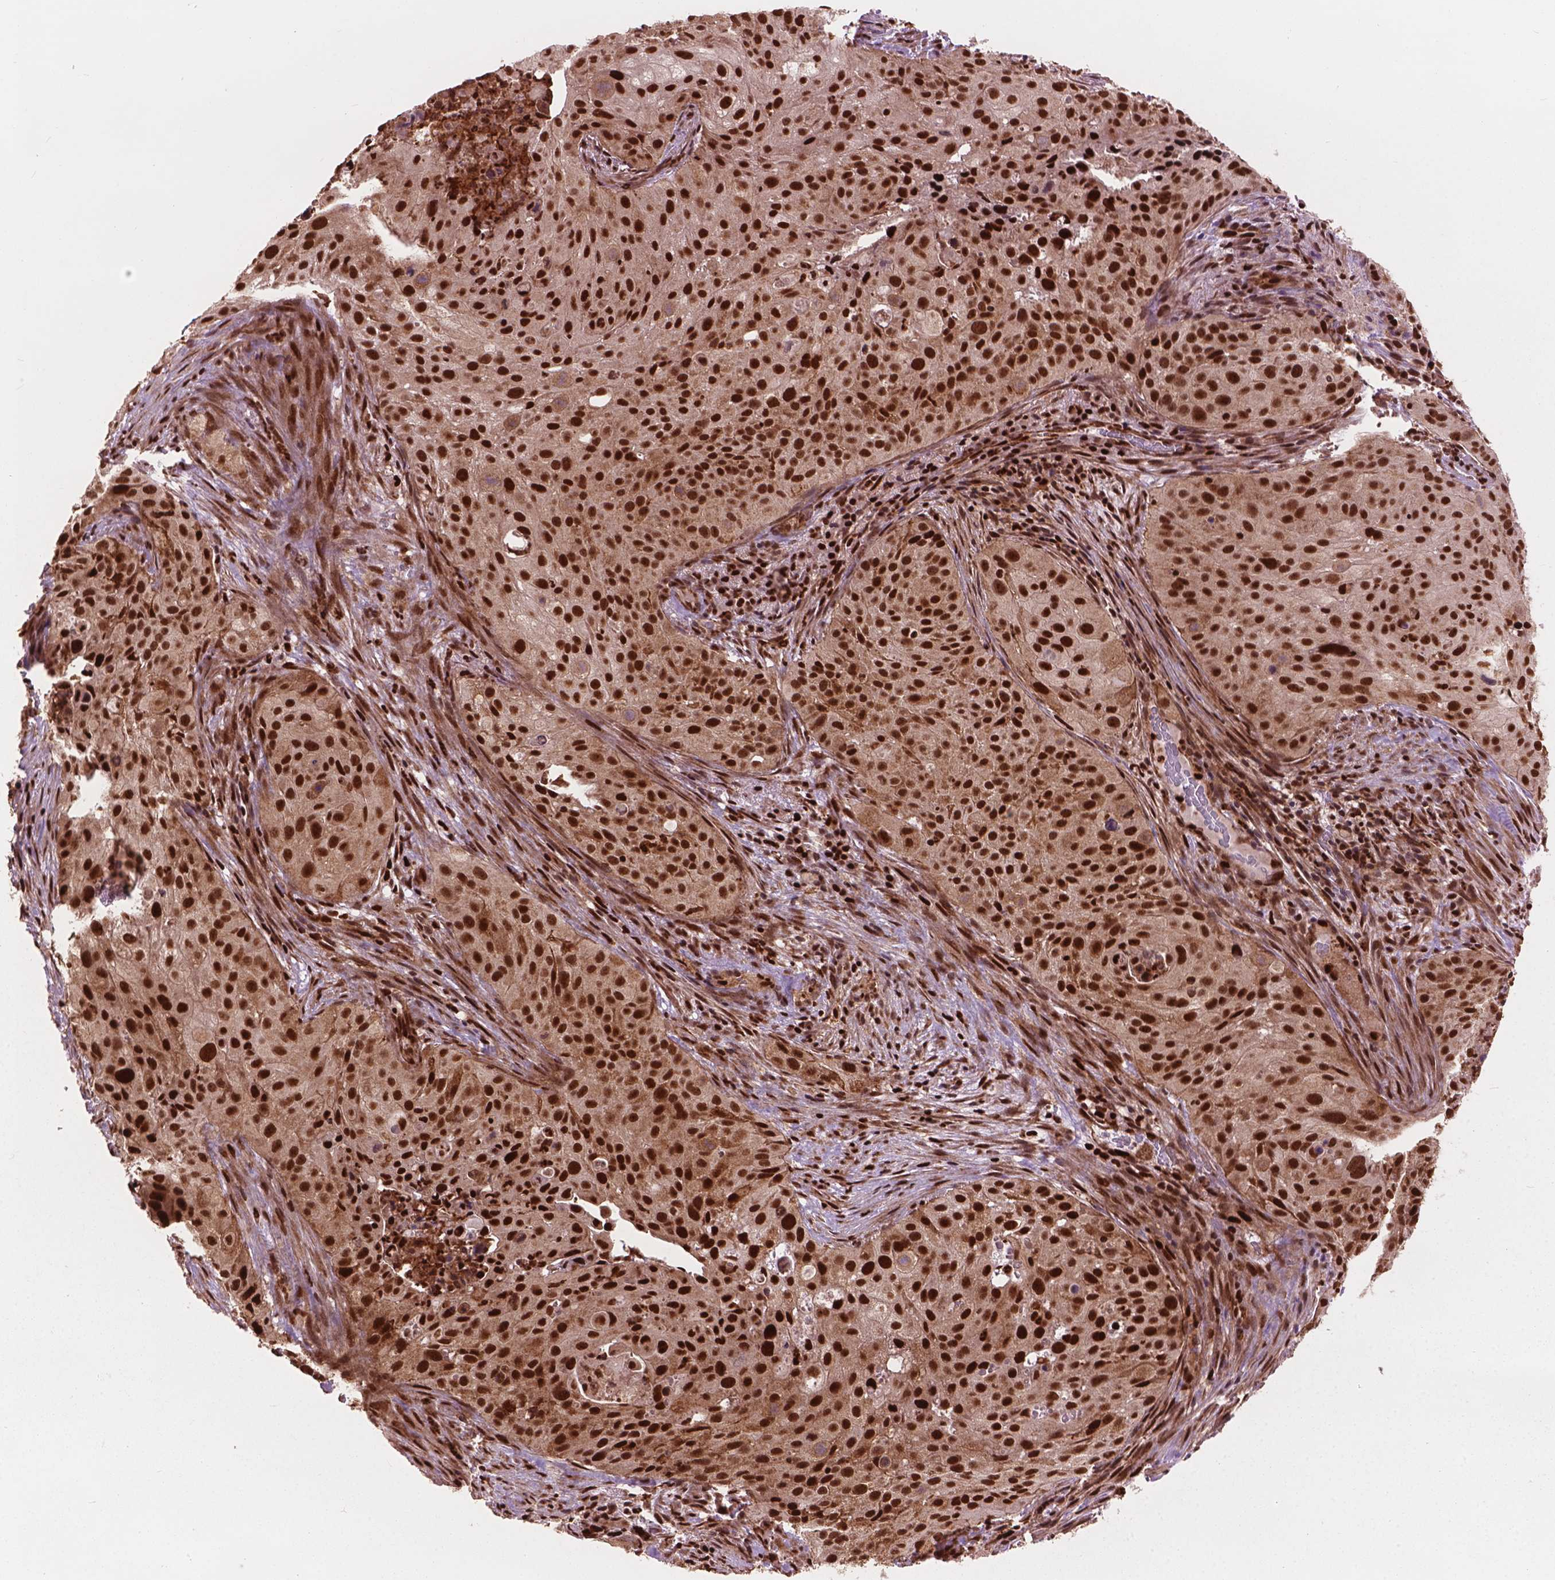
{"staining": {"intensity": "strong", "quantity": ">75%", "location": "cytoplasmic/membranous,nuclear"}, "tissue": "cervical cancer", "cell_type": "Tumor cells", "image_type": "cancer", "snomed": [{"axis": "morphology", "description": "Squamous cell carcinoma, NOS"}, {"axis": "topography", "description": "Cervix"}], "caption": "Strong cytoplasmic/membranous and nuclear expression for a protein is present in about >75% of tumor cells of cervical cancer (squamous cell carcinoma) using immunohistochemistry.", "gene": "ANP32B", "patient": {"sex": "female", "age": 38}}